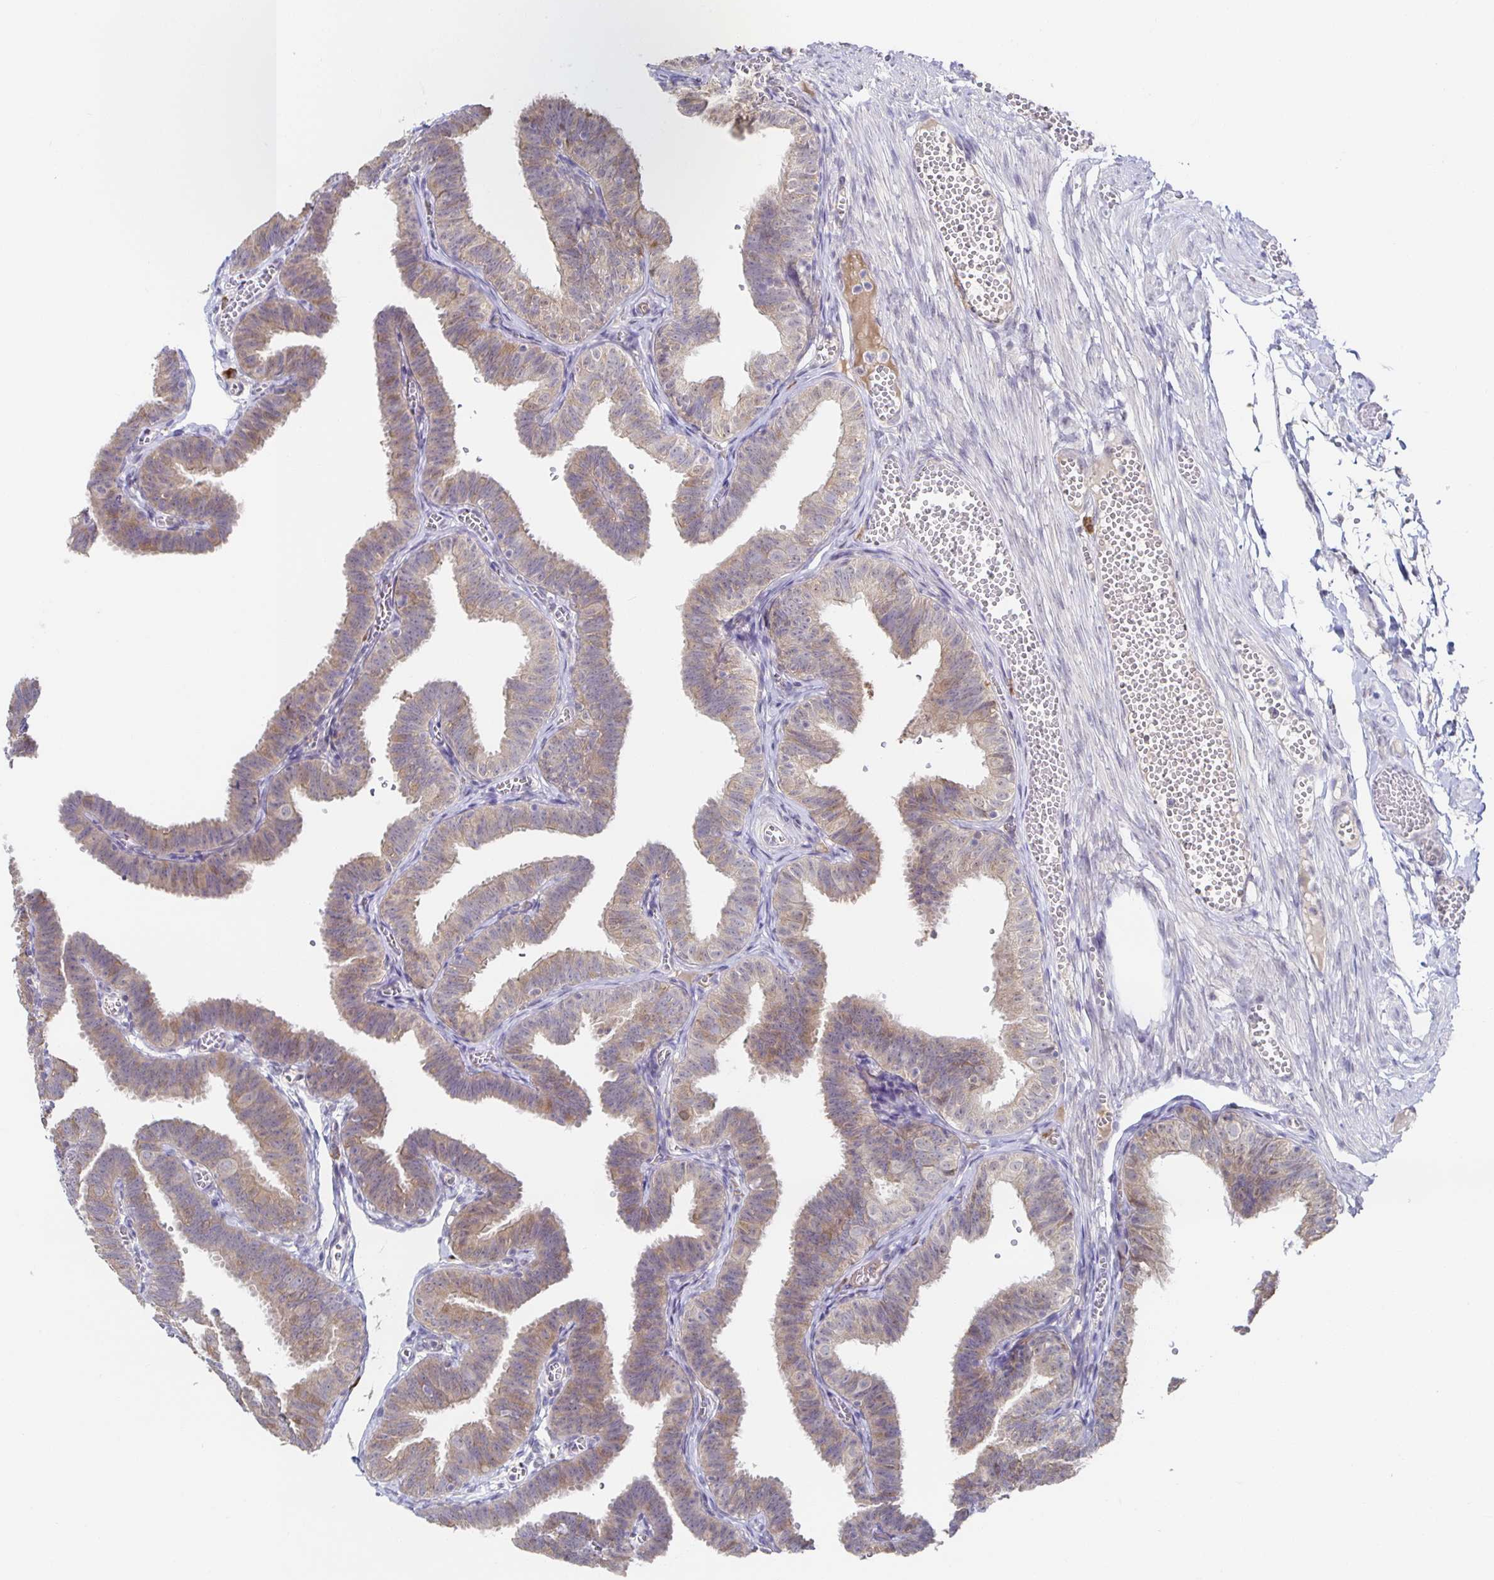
{"staining": {"intensity": "weak", "quantity": ">75%", "location": "cytoplasmic/membranous"}, "tissue": "fallopian tube", "cell_type": "Glandular cells", "image_type": "normal", "snomed": [{"axis": "morphology", "description": "Normal tissue, NOS"}, {"axis": "topography", "description": "Fallopian tube"}], "caption": "This is a photomicrograph of immunohistochemistry (IHC) staining of unremarkable fallopian tube, which shows weak positivity in the cytoplasmic/membranous of glandular cells.", "gene": "BAD", "patient": {"sex": "female", "age": 25}}